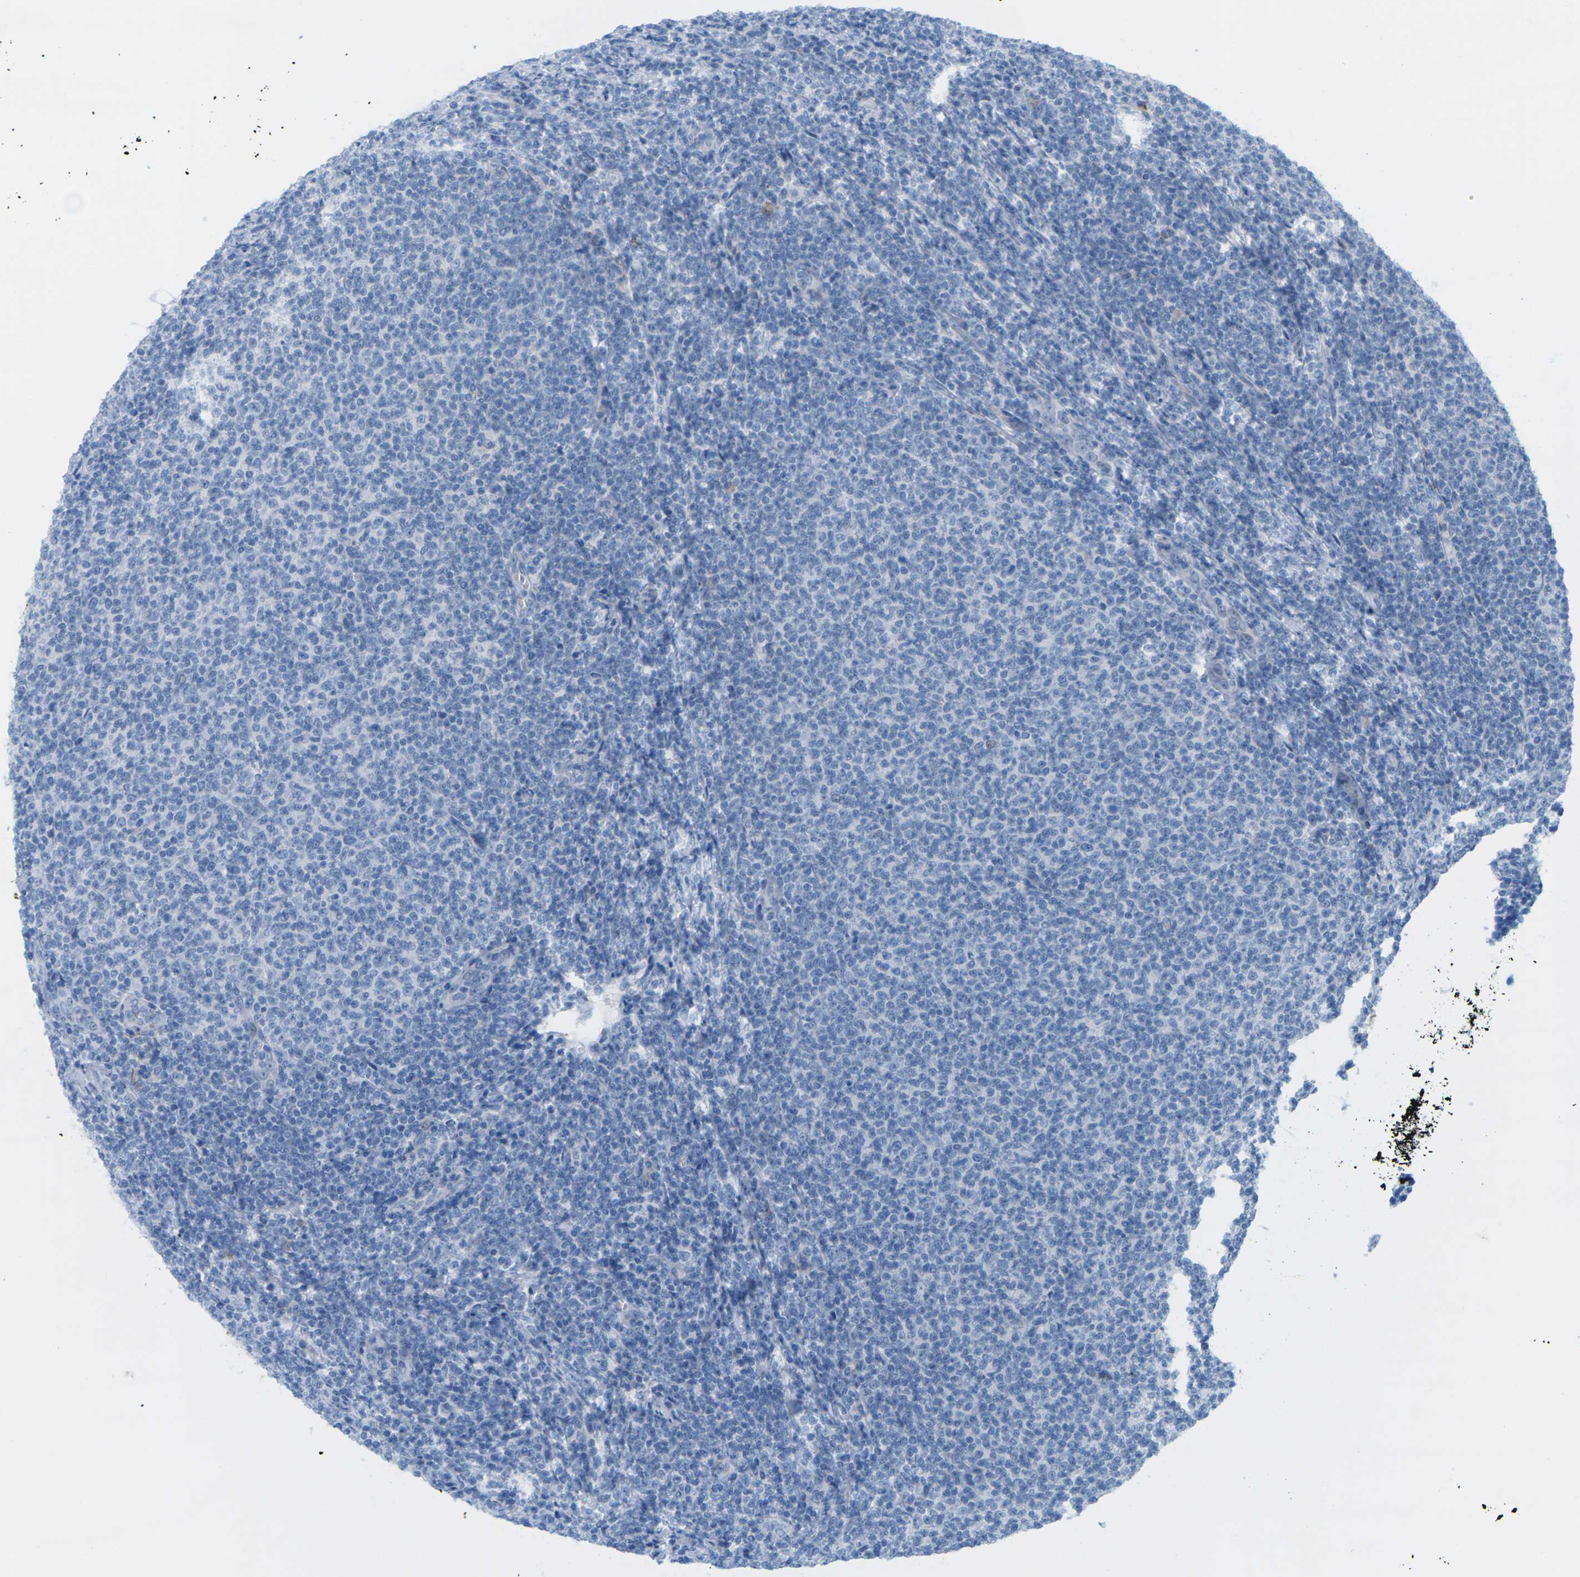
{"staining": {"intensity": "negative", "quantity": "none", "location": "none"}, "tissue": "lymphoma", "cell_type": "Tumor cells", "image_type": "cancer", "snomed": [{"axis": "morphology", "description": "Malignant lymphoma, non-Hodgkin's type, Low grade"}, {"axis": "topography", "description": "Lymph node"}], "caption": "A high-resolution photomicrograph shows IHC staining of lymphoma, which reveals no significant expression in tumor cells.", "gene": "CLDN3", "patient": {"sex": "male", "age": 66}}